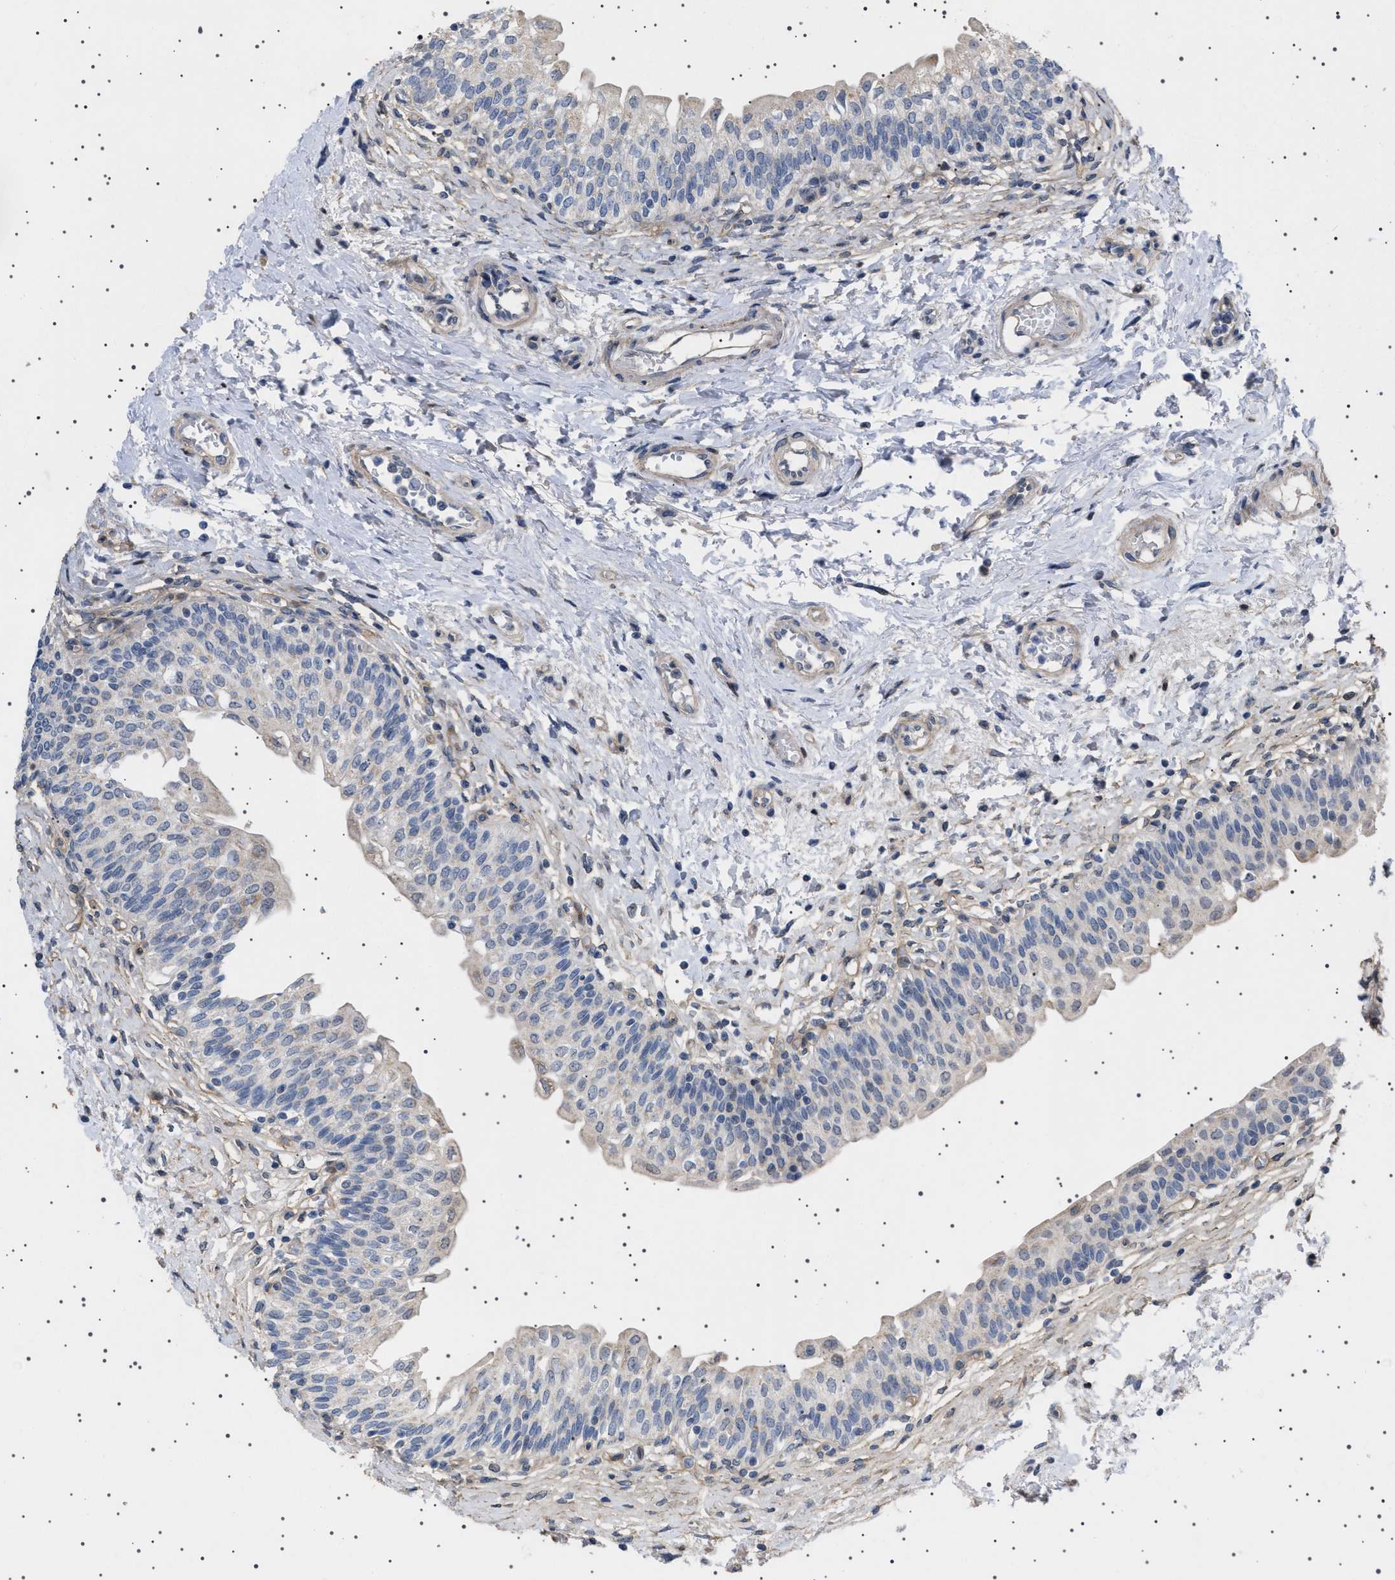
{"staining": {"intensity": "weak", "quantity": "25%-75%", "location": "cytoplasmic/membranous"}, "tissue": "urinary bladder", "cell_type": "Urothelial cells", "image_type": "normal", "snomed": [{"axis": "morphology", "description": "Normal tissue, NOS"}, {"axis": "topography", "description": "Urinary bladder"}], "caption": "Immunohistochemistry (DAB) staining of normal human urinary bladder demonstrates weak cytoplasmic/membranous protein staining in about 25%-75% of urothelial cells.", "gene": "HTR1A", "patient": {"sex": "male", "age": 55}}